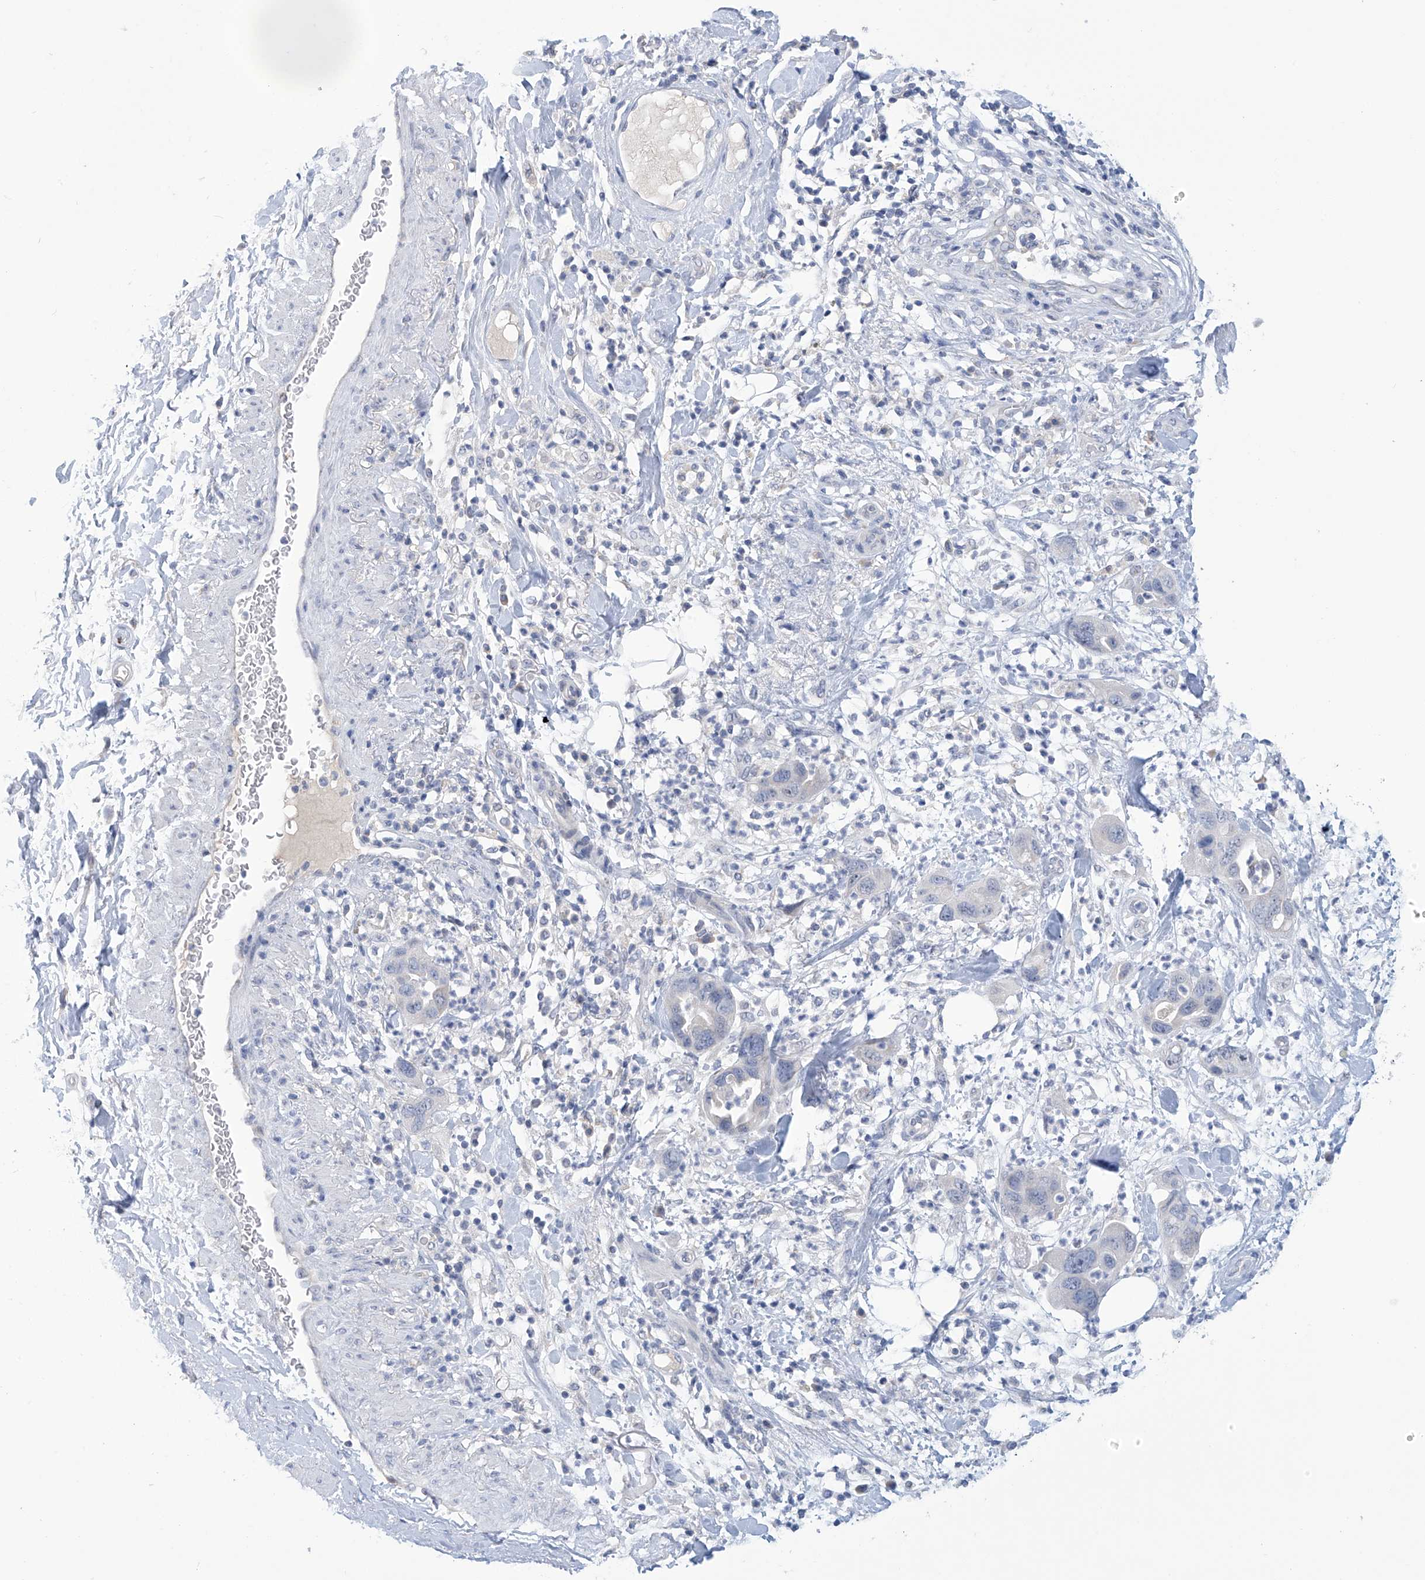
{"staining": {"intensity": "negative", "quantity": "none", "location": "none"}, "tissue": "pancreatic cancer", "cell_type": "Tumor cells", "image_type": "cancer", "snomed": [{"axis": "morphology", "description": "Adenocarcinoma, NOS"}, {"axis": "topography", "description": "Pancreas"}], "caption": "Tumor cells are negative for protein expression in human pancreatic cancer (adenocarcinoma).", "gene": "IBA57", "patient": {"sex": "female", "age": 71}}